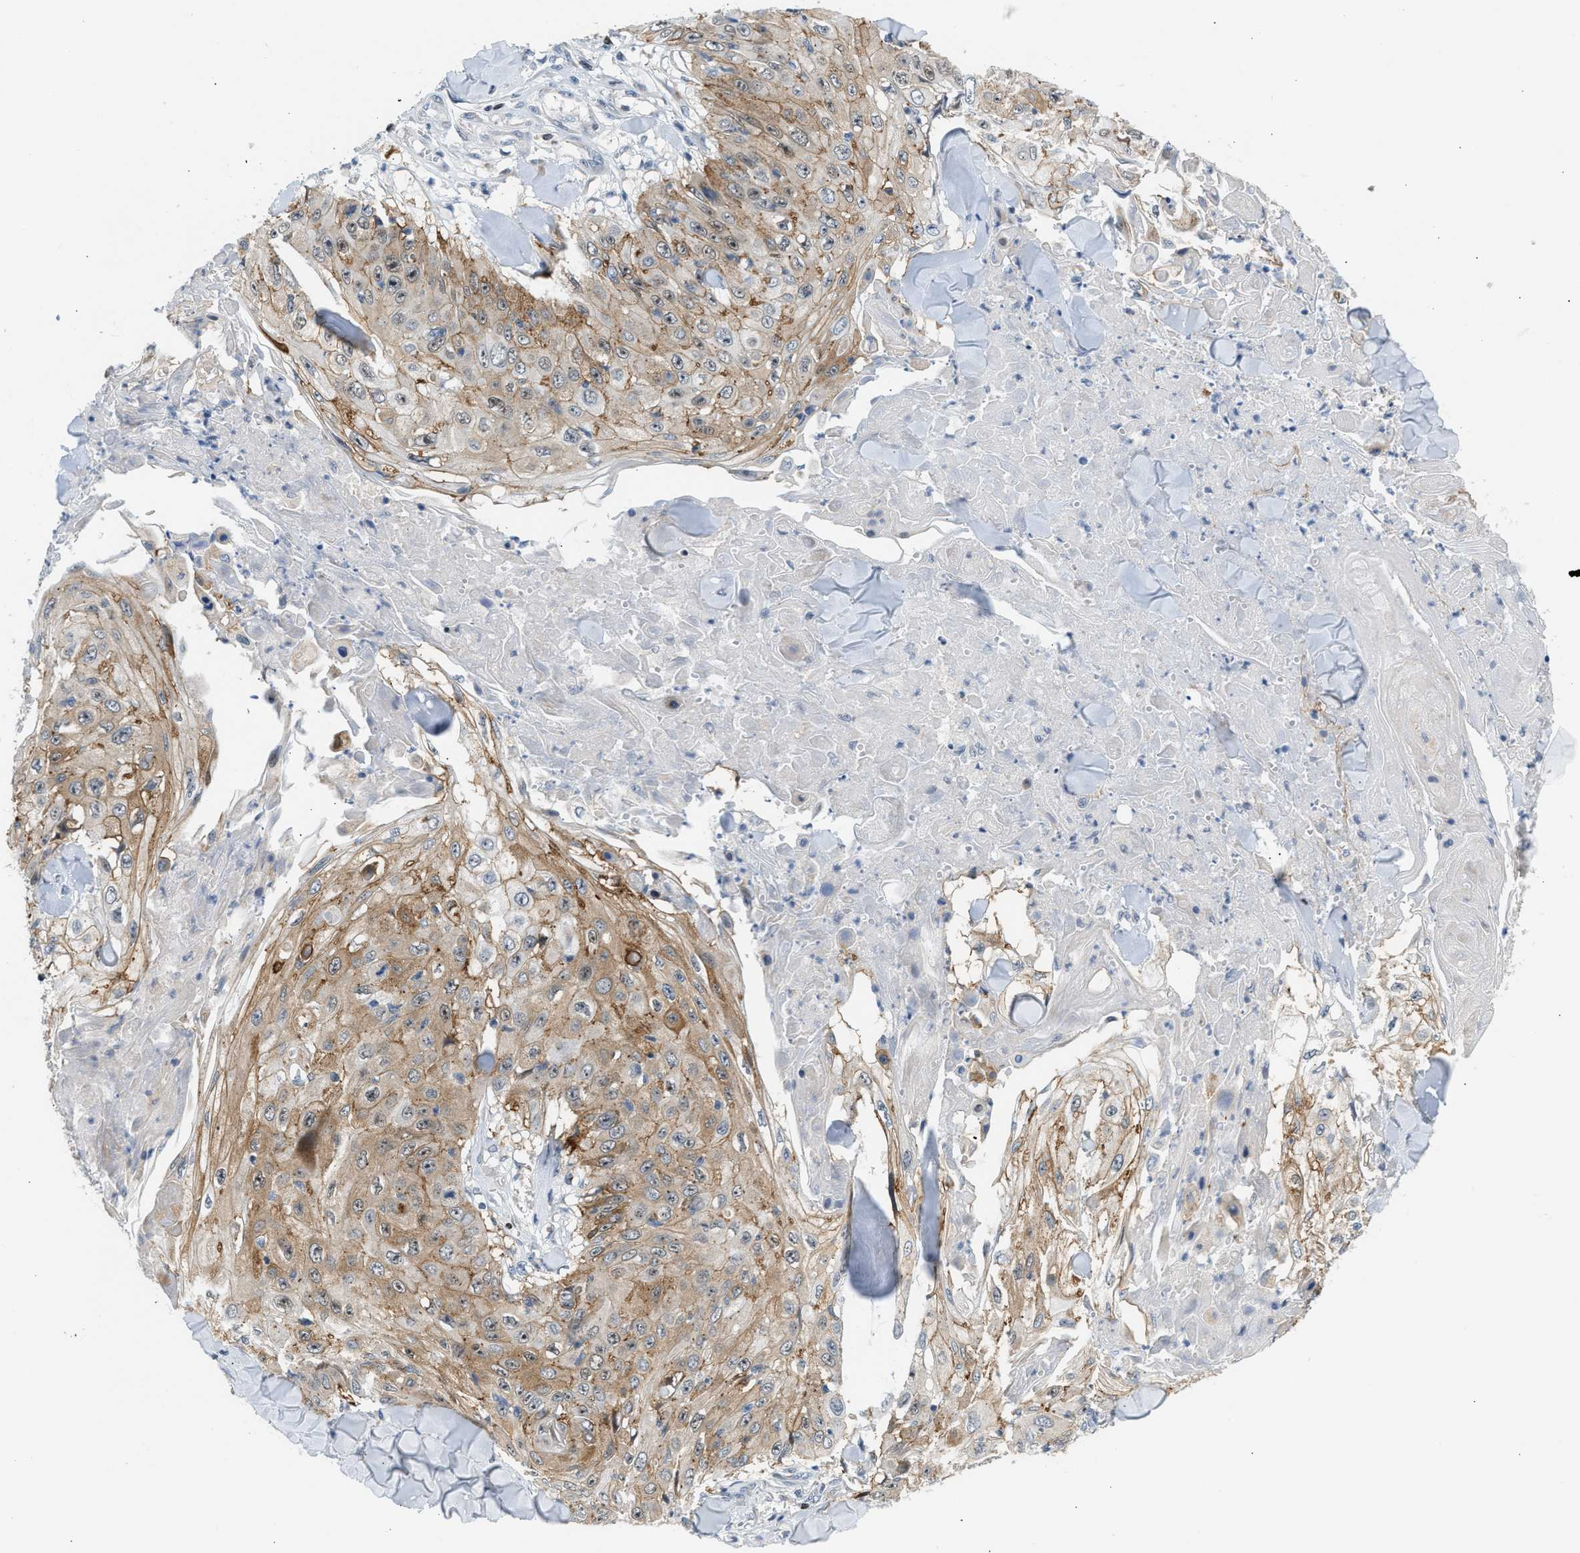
{"staining": {"intensity": "moderate", "quantity": "25%-75%", "location": "cytoplasmic/membranous,nuclear"}, "tissue": "skin cancer", "cell_type": "Tumor cells", "image_type": "cancer", "snomed": [{"axis": "morphology", "description": "Squamous cell carcinoma, NOS"}, {"axis": "topography", "description": "Skin"}], "caption": "The photomicrograph demonstrates immunohistochemical staining of skin squamous cell carcinoma. There is moderate cytoplasmic/membranous and nuclear expression is present in about 25%-75% of tumor cells. The staining is performed using DAB (3,3'-diaminobenzidine) brown chromogen to label protein expression. The nuclei are counter-stained blue using hematoxylin.", "gene": "NPS", "patient": {"sex": "male", "age": 86}}